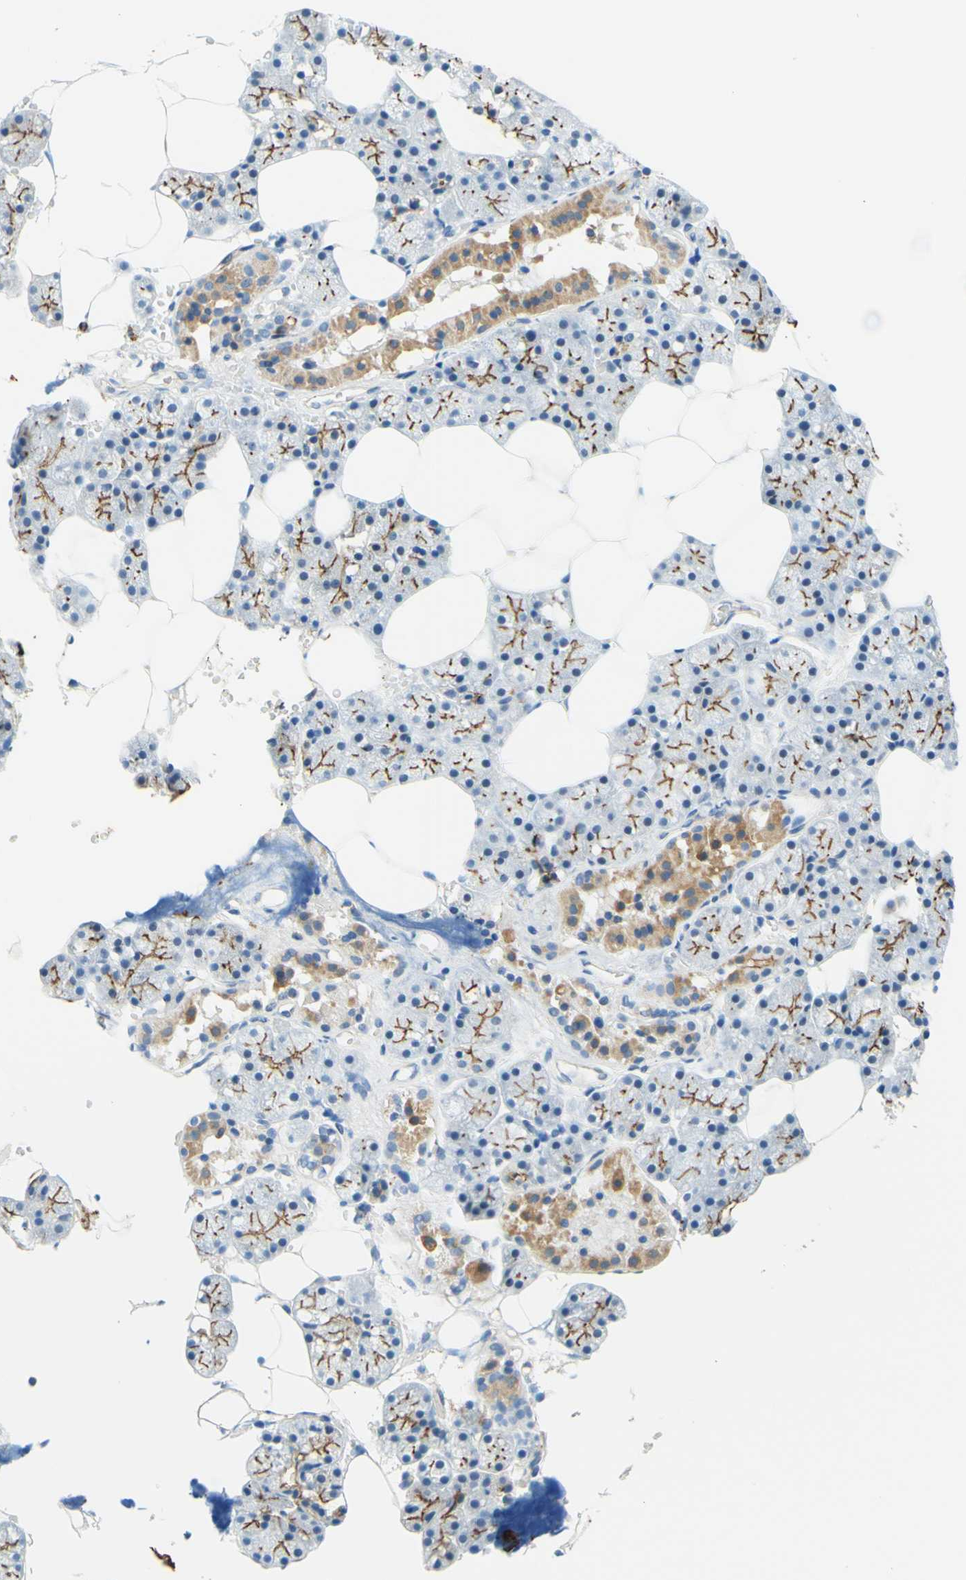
{"staining": {"intensity": "moderate", "quantity": "25%-75%", "location": "cytoplasmic/membranous"}, "tissue": "salivary gland", "cell_type": "Glandular cells", "image_type": "normal", "snomed": [{"axis": "morphology", "description": "Normal tissue, NOS"}, {"axis": "topography", "description": "Salivary gland"}], "caption": "This micrograph demonstrates IHC staining of benign salivary gland, with medium moderate cytoplasmic/membranous staining in about 25%-75% of glandular cells.", "gene": "TREM2", "patient": {"sex": "male", "age": 62}}